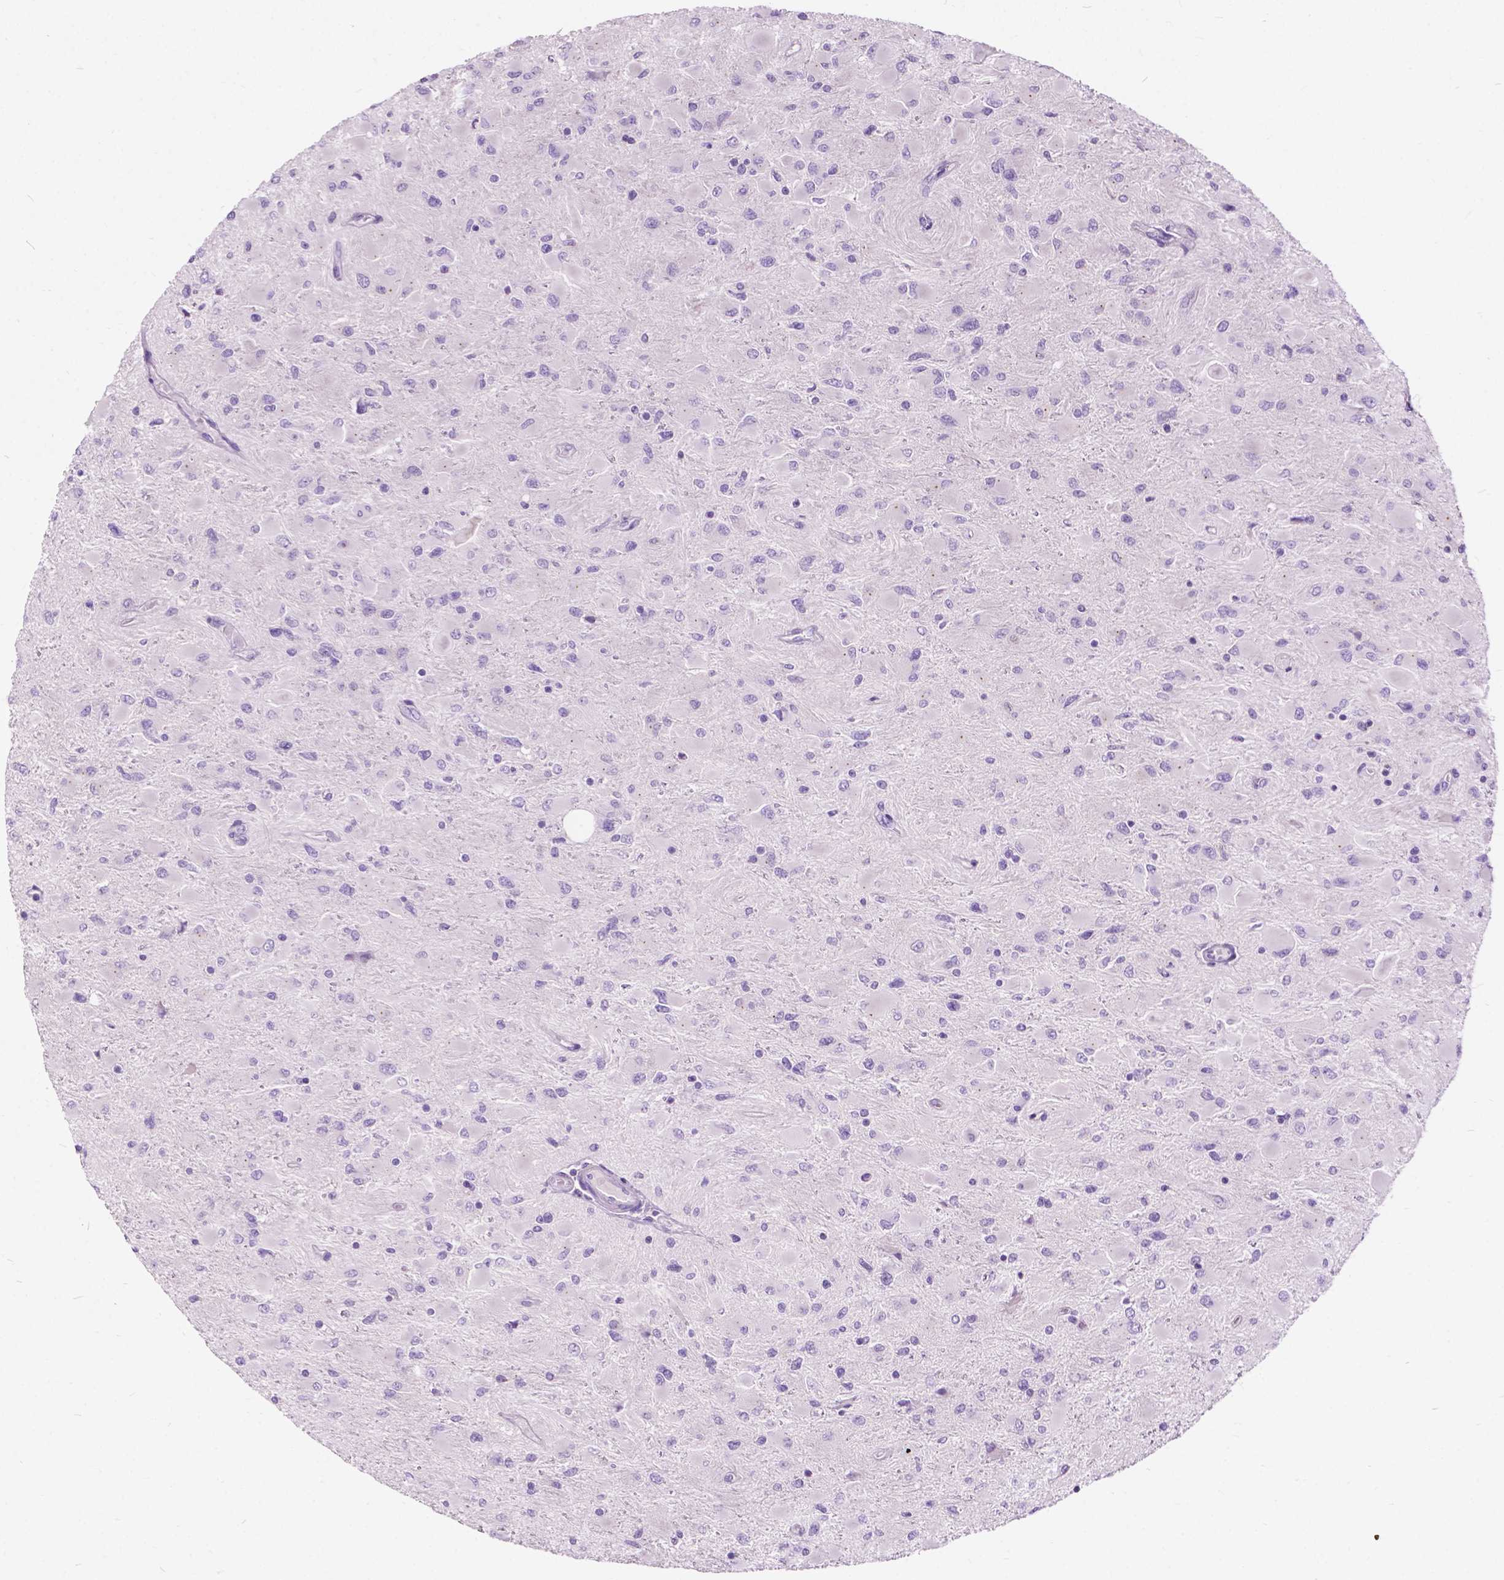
{"staining": {"intensity": "negative", "quantity": "none", "location": "none"}, "tissue": "glioma", "cell_type": "Tumor cells", "image_type": "cancer", "snomed": [{"axis": "morphology", "description": "Glioma, malignant, High grade"}, {"axis": "topography", "description": "Cerebral cortex"}], "caption": "IHC of glioma shows no staining in tumor cells.", "gene": "PRR35", "patient": {"sex": "female", "age": 36}}